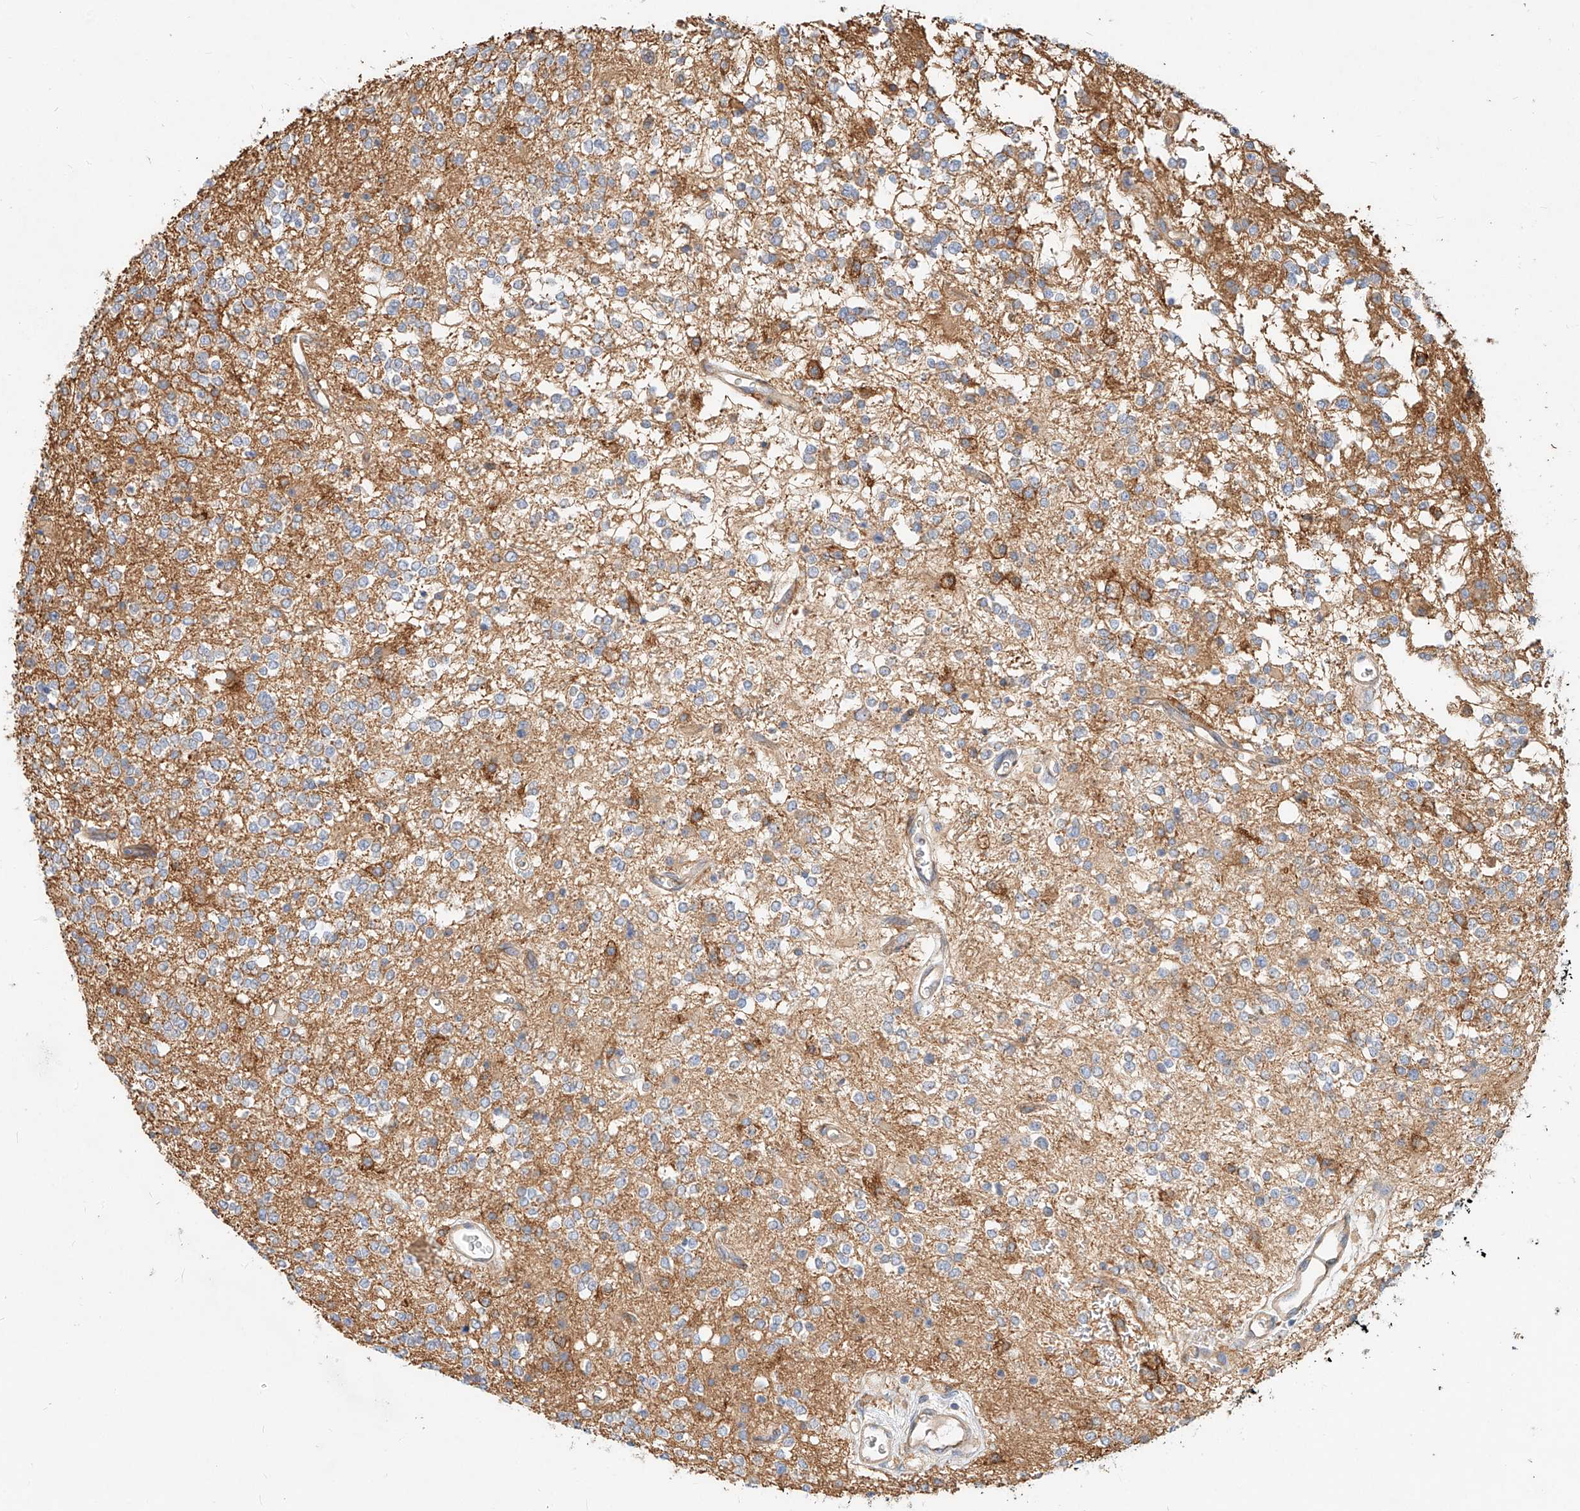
{"staining": {"intensity": "negative", "quantity": "none", "location": "none"}, "tissue": "glioma", "cell_type": "Tumor cells", "image_type": "cancer", "snomed": [{"axis": "morphology", "description": "Glioma, malignant, High grade"}, {"axis": "topography", "description": "Brain"}], "caption": "The photomicrograph demonstrates no significant staining in tumor cells of malignant high-grade glioma. The staining is performed using DAB (3,3'-diaminobenzidine) brown chromogen with nuclei counter-stained in using hematoxylin.", "gene": "NFAM1", "patient": {"sex": "male", "age": 34}}